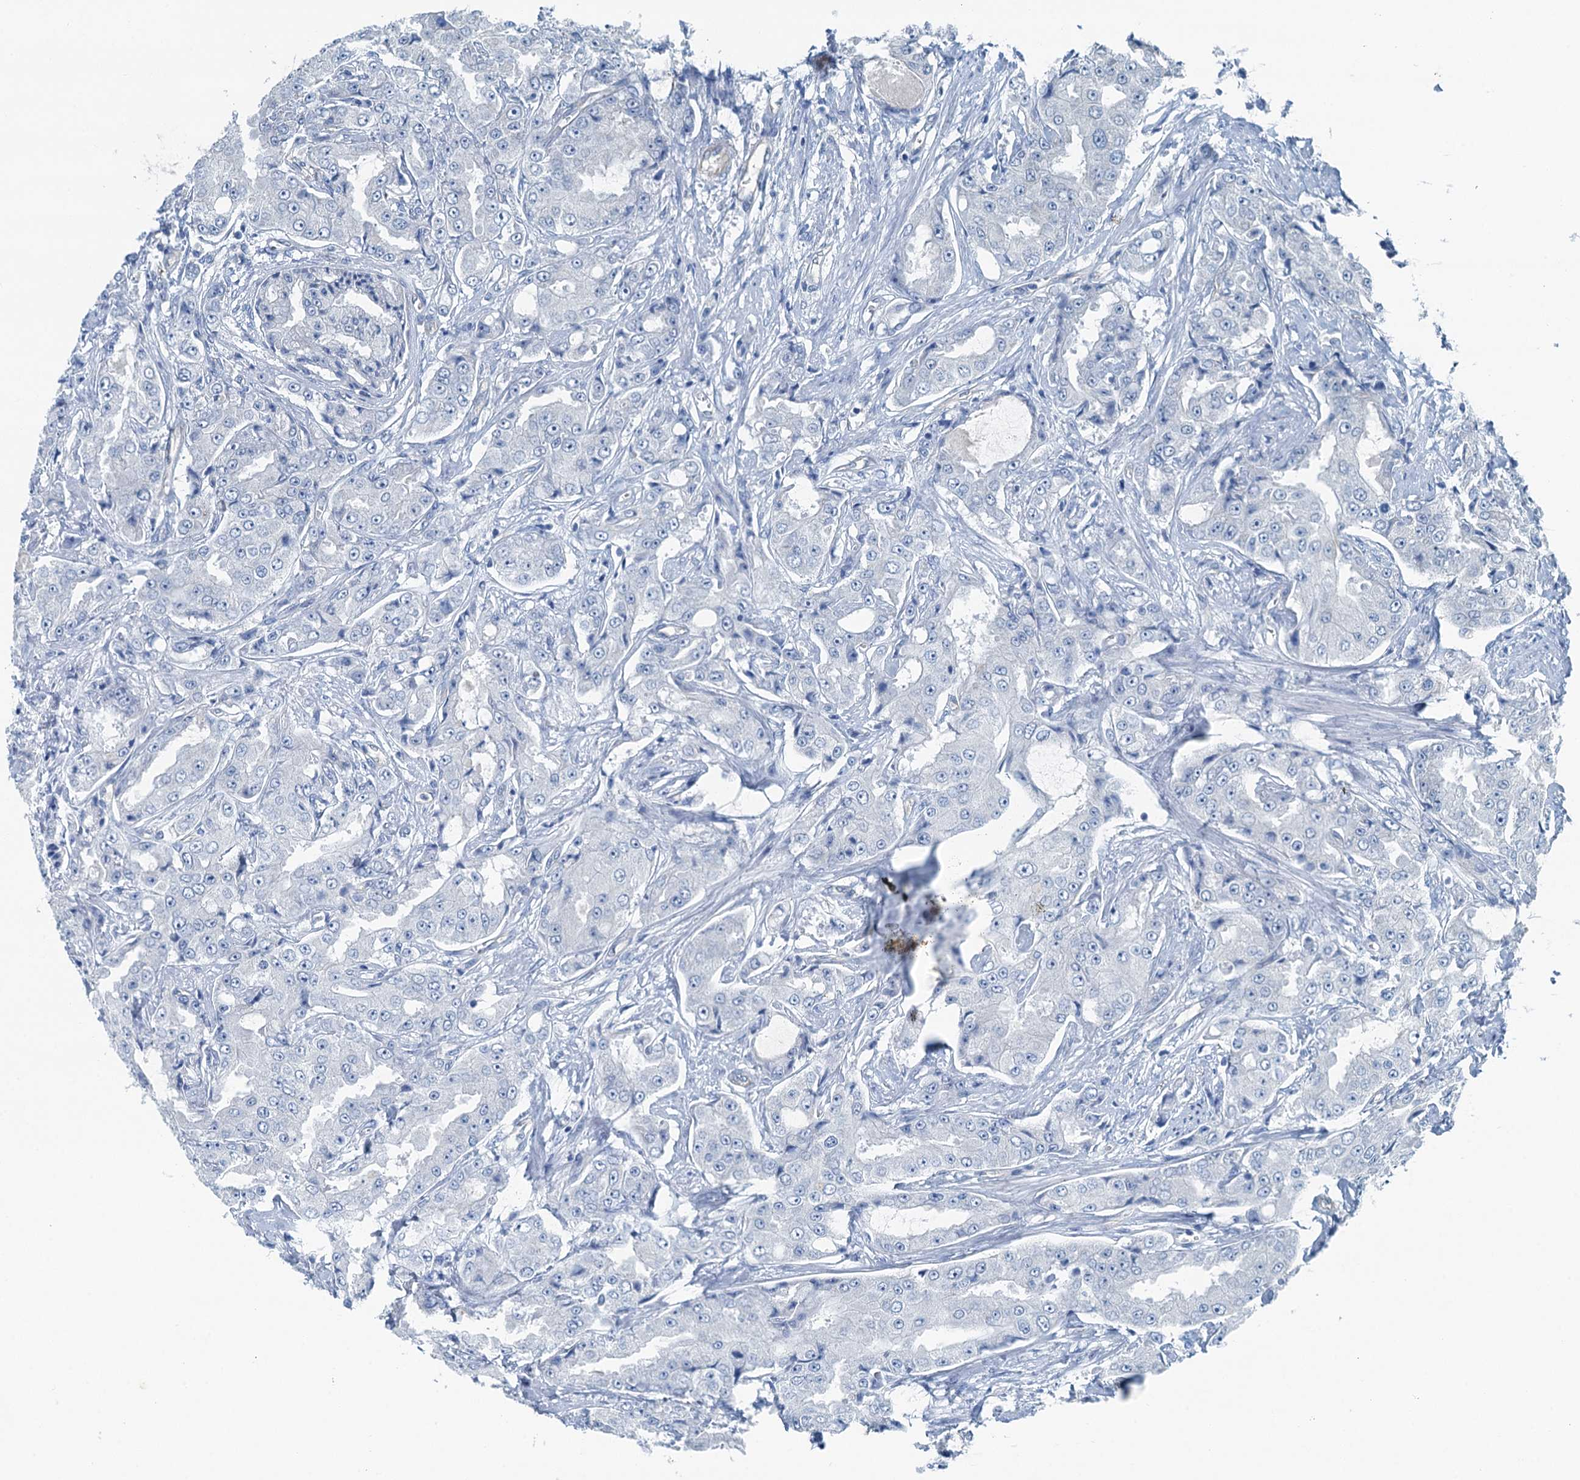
{"staining": {"intensity": "negative", "quantity": "none", "location": "none"}, "tissue": "prostate cancer", "cell_type": "Tumor cells", "image_type": "cancer", "snomed": [{"axis": "morphology", "description": "Adenocarcinoma, High grade"}, {"axis": "topography", "description": "Prostate"}], "caption": "Protein analysis of high-grade adenocarcinoma (prostate) shows no significant expression in tumor cells.", "gene": "GFOD2", "patient": {"sex": "male", "age": 73}}